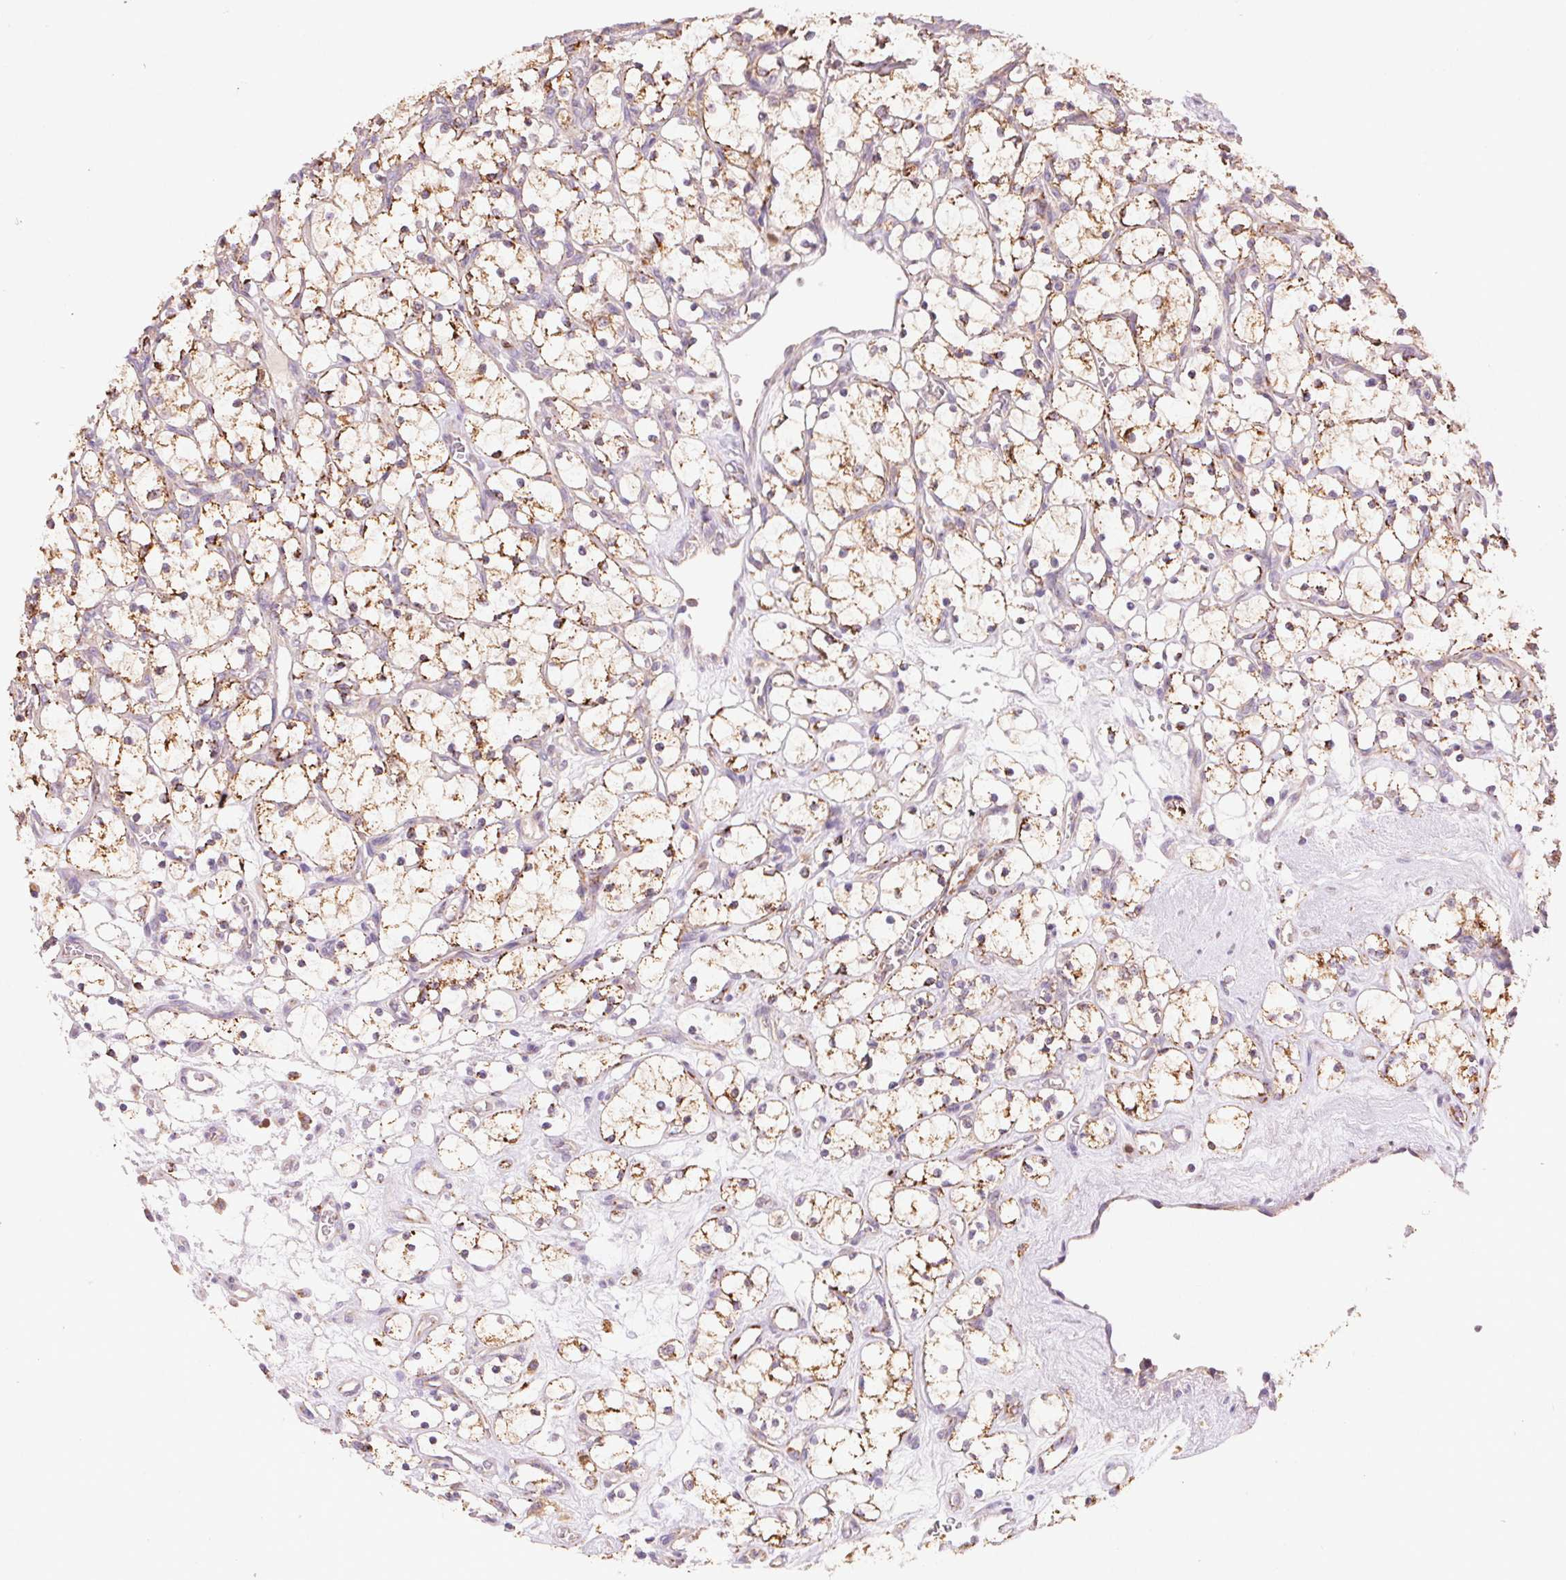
{"staining": {"intensity": "weak", "quantity": ">75%", "location": "cytoplasmic/membranous"}, "tissue": "renal cancer", "cell_type": "Tumor cells", "image_type": "cancer", "snomed": [{"axis": "morphology", "description": "Adenocarcinoma, NOS"}, {"axis": "topography", "description": "Kidney"}], "caption": "Human renal adenocarcinoma stained for a protein (brown) reveals weak cytoplasmic/membranous positive staining in about >75% of tumor cells.", "gene": "FNBP1L", "patient": {"sex": "female", "age": 69}}